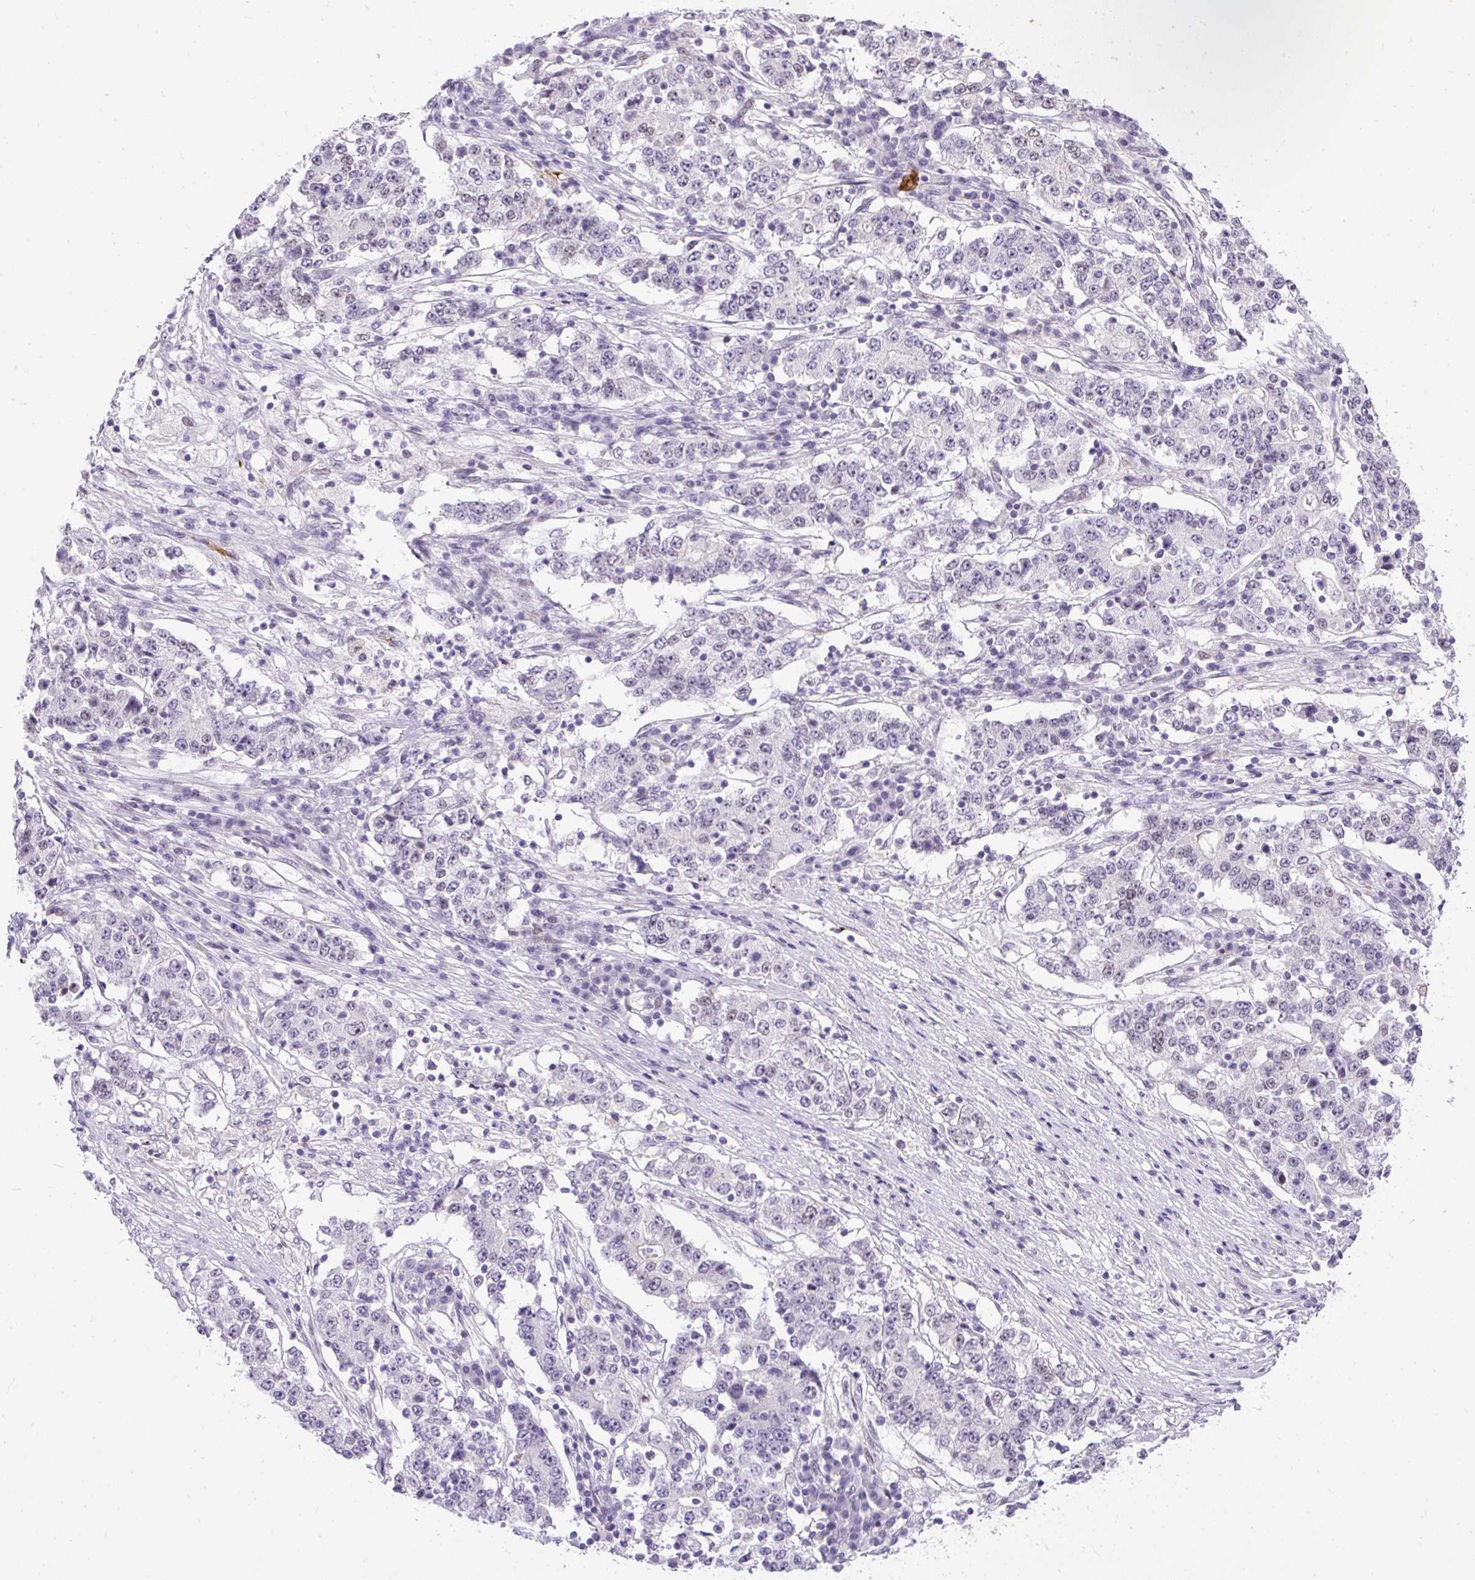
{"staining": {"intensity": "negative", "quantity": "none", "location": "none"}, "tissue": "stomach cancer", "cell_type": "Tumor cells", "image_type": "cancer", "snomed": [{"axis": "morphology", "description": "Adenocarcinoma, NOS"}, {"axis": "topography", "description": "Stomach"}], "caption": "Photomicrograph shows no protein staining in tumor cells of adenocarcinoma (stomach) tissue.", "gene": "WNT10B", "patient": {"sex": "male", "age": 59}}